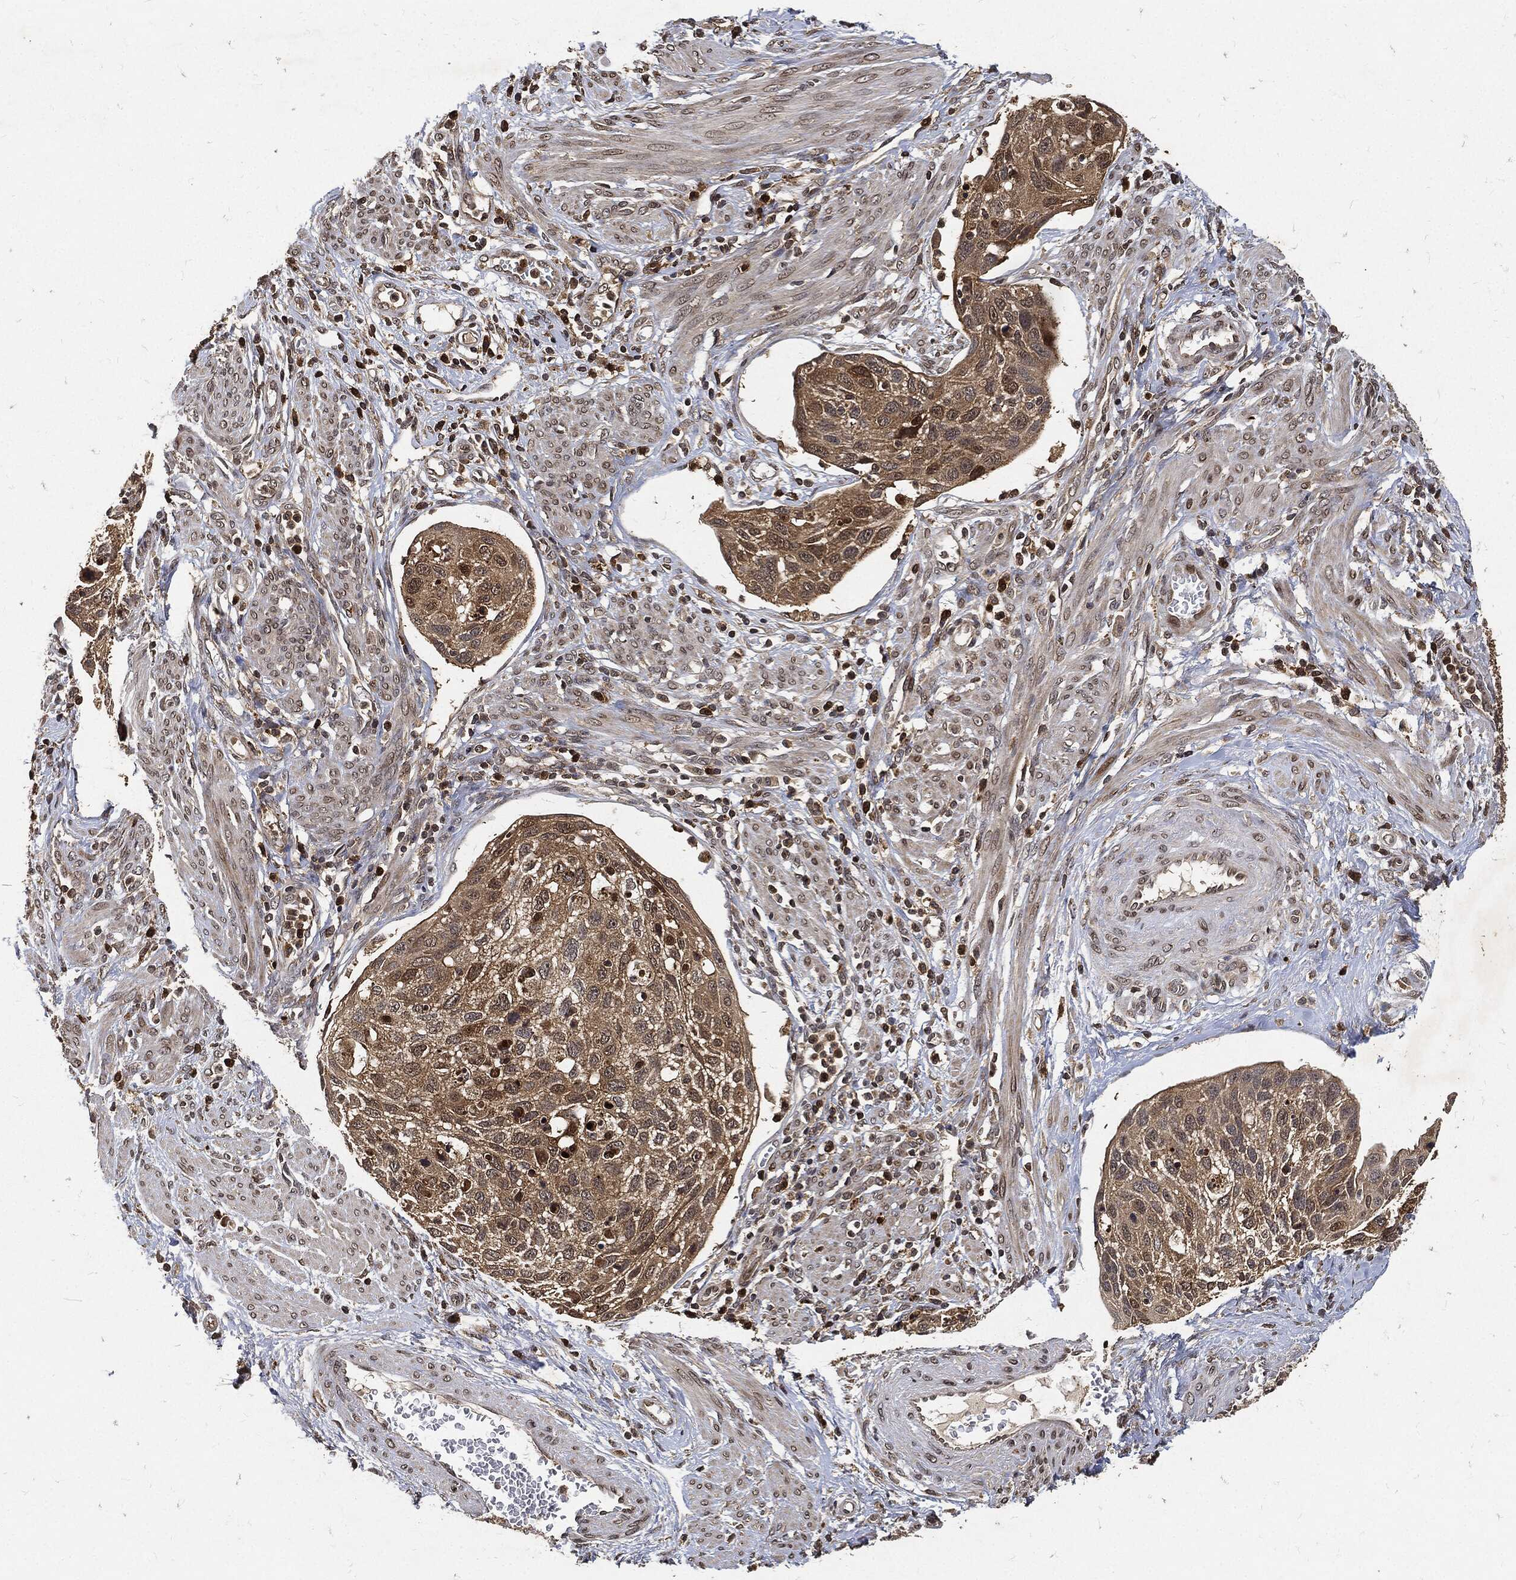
{"staining": {"intensity": "moderate", "quantity": ">75%", "location": "cytoplasmic/membranous"}, "tissue": "cervical cancer", "cell_type": "Tumor cells", "image_type": "cancer", "snomed": [{"axis": "morphology", "description": "Squamous cell carcinoma, NOS"}, {"axis": "topography", "description": "Cervix"}], "caption": "Immunohistochemical staining of cervical cancer (squamous cell carcinoma) reveals medium levels of moderate cytoplasmic/membranous positivity in approximately >75% of tumor cells.", "gene": "ZNF226", "patient": {"sex": "female", "age": 70}}